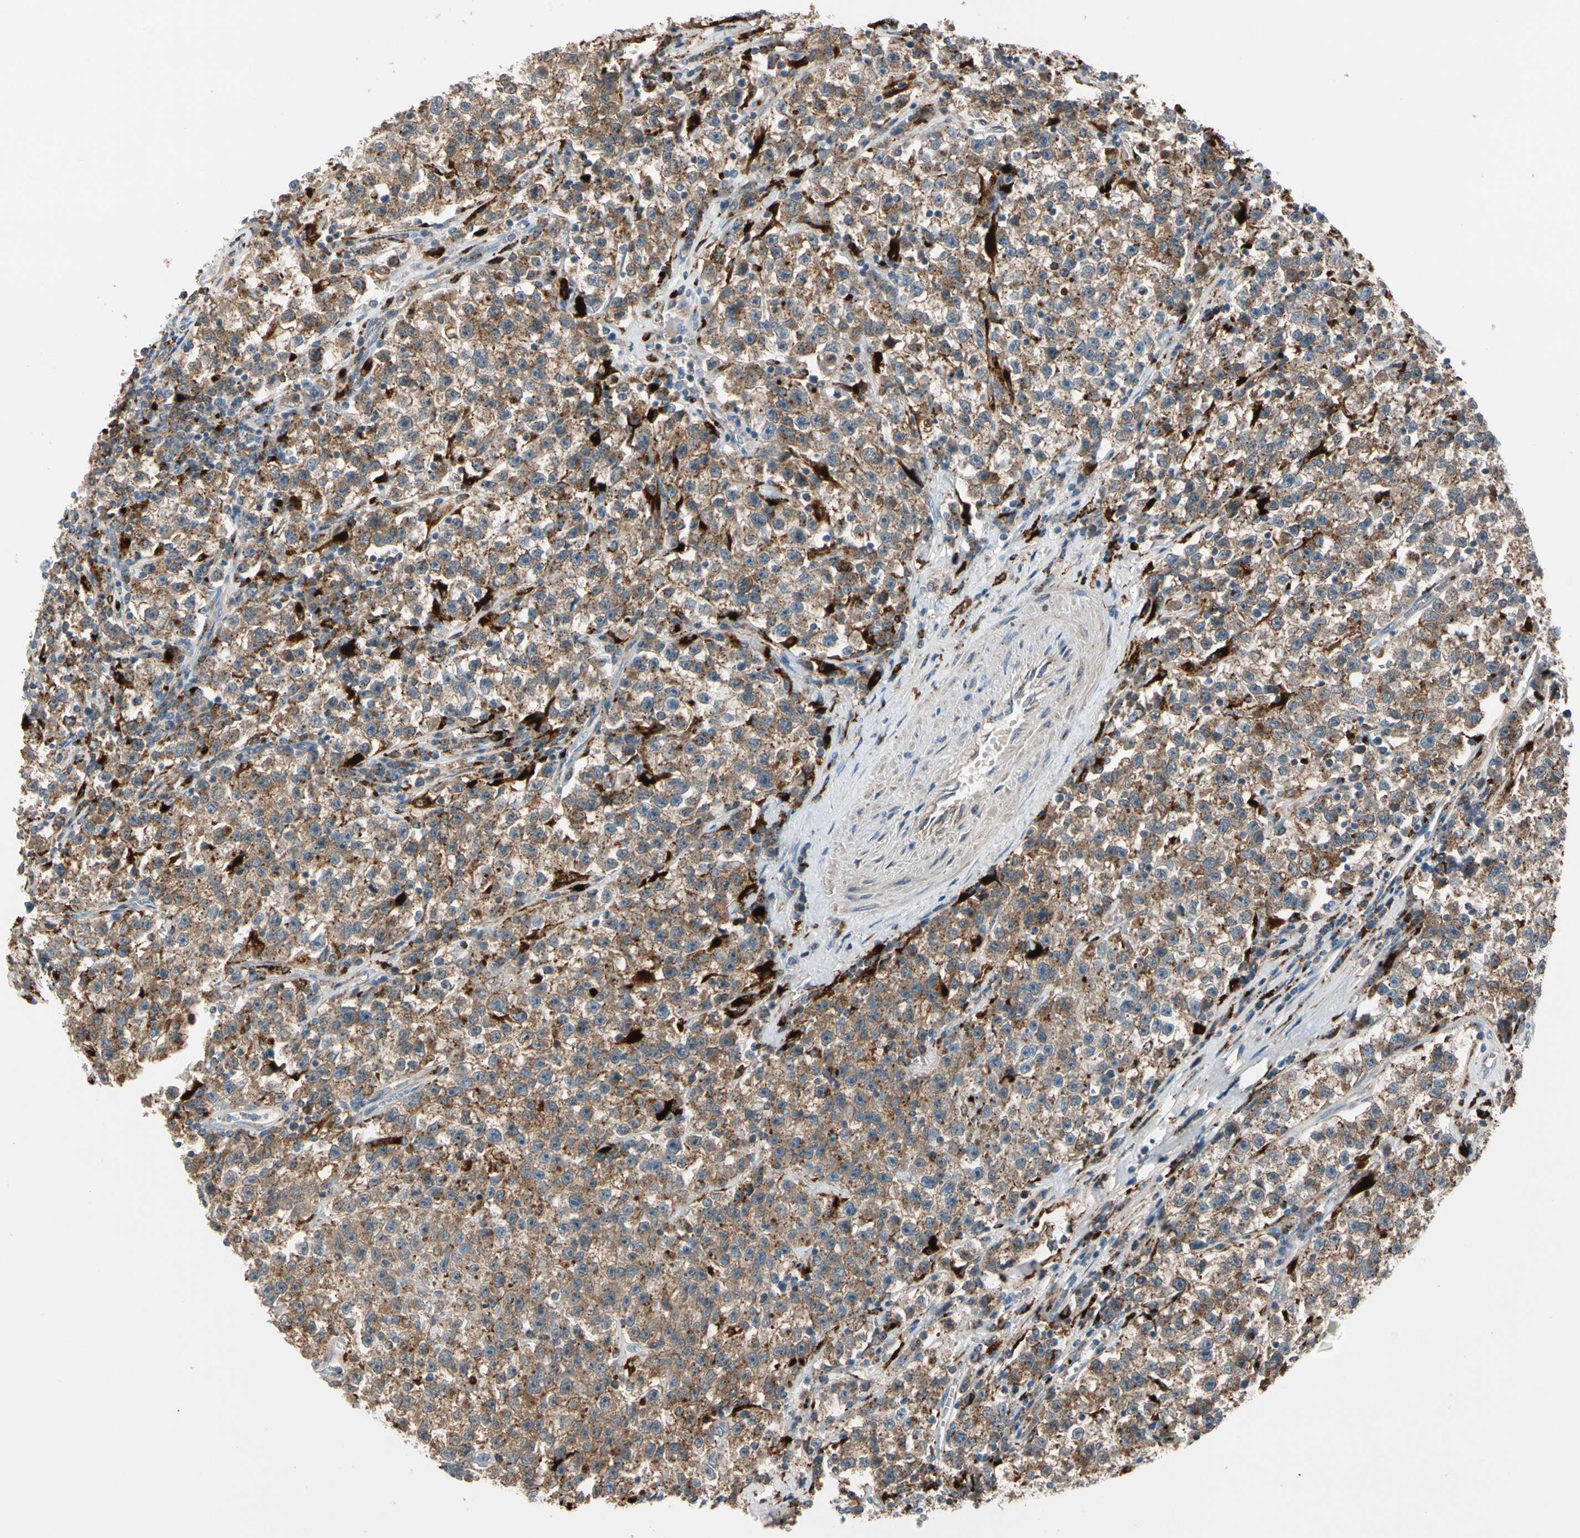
{"staining": {"intensity": "moderate", "quantity": ">75%", "location": "cytoplasmic/membranous"}, "tissue": "testis cancer", "cell_type": "Tumor cells", "image_type": "cancer", "snomed": [{"axis": "morphology", "description": "Seminoma, NOS"}, {"axis": "topography", "description": "Testis"}], "caption": "Immunohistochemistry of testis cancer demonstrates medium levels of moderate cytoplasmic/membranous positivity in approximately >75% of tumor cells.", "gene": "GM2A", "patient": {"sex": "male", "age": 22}}